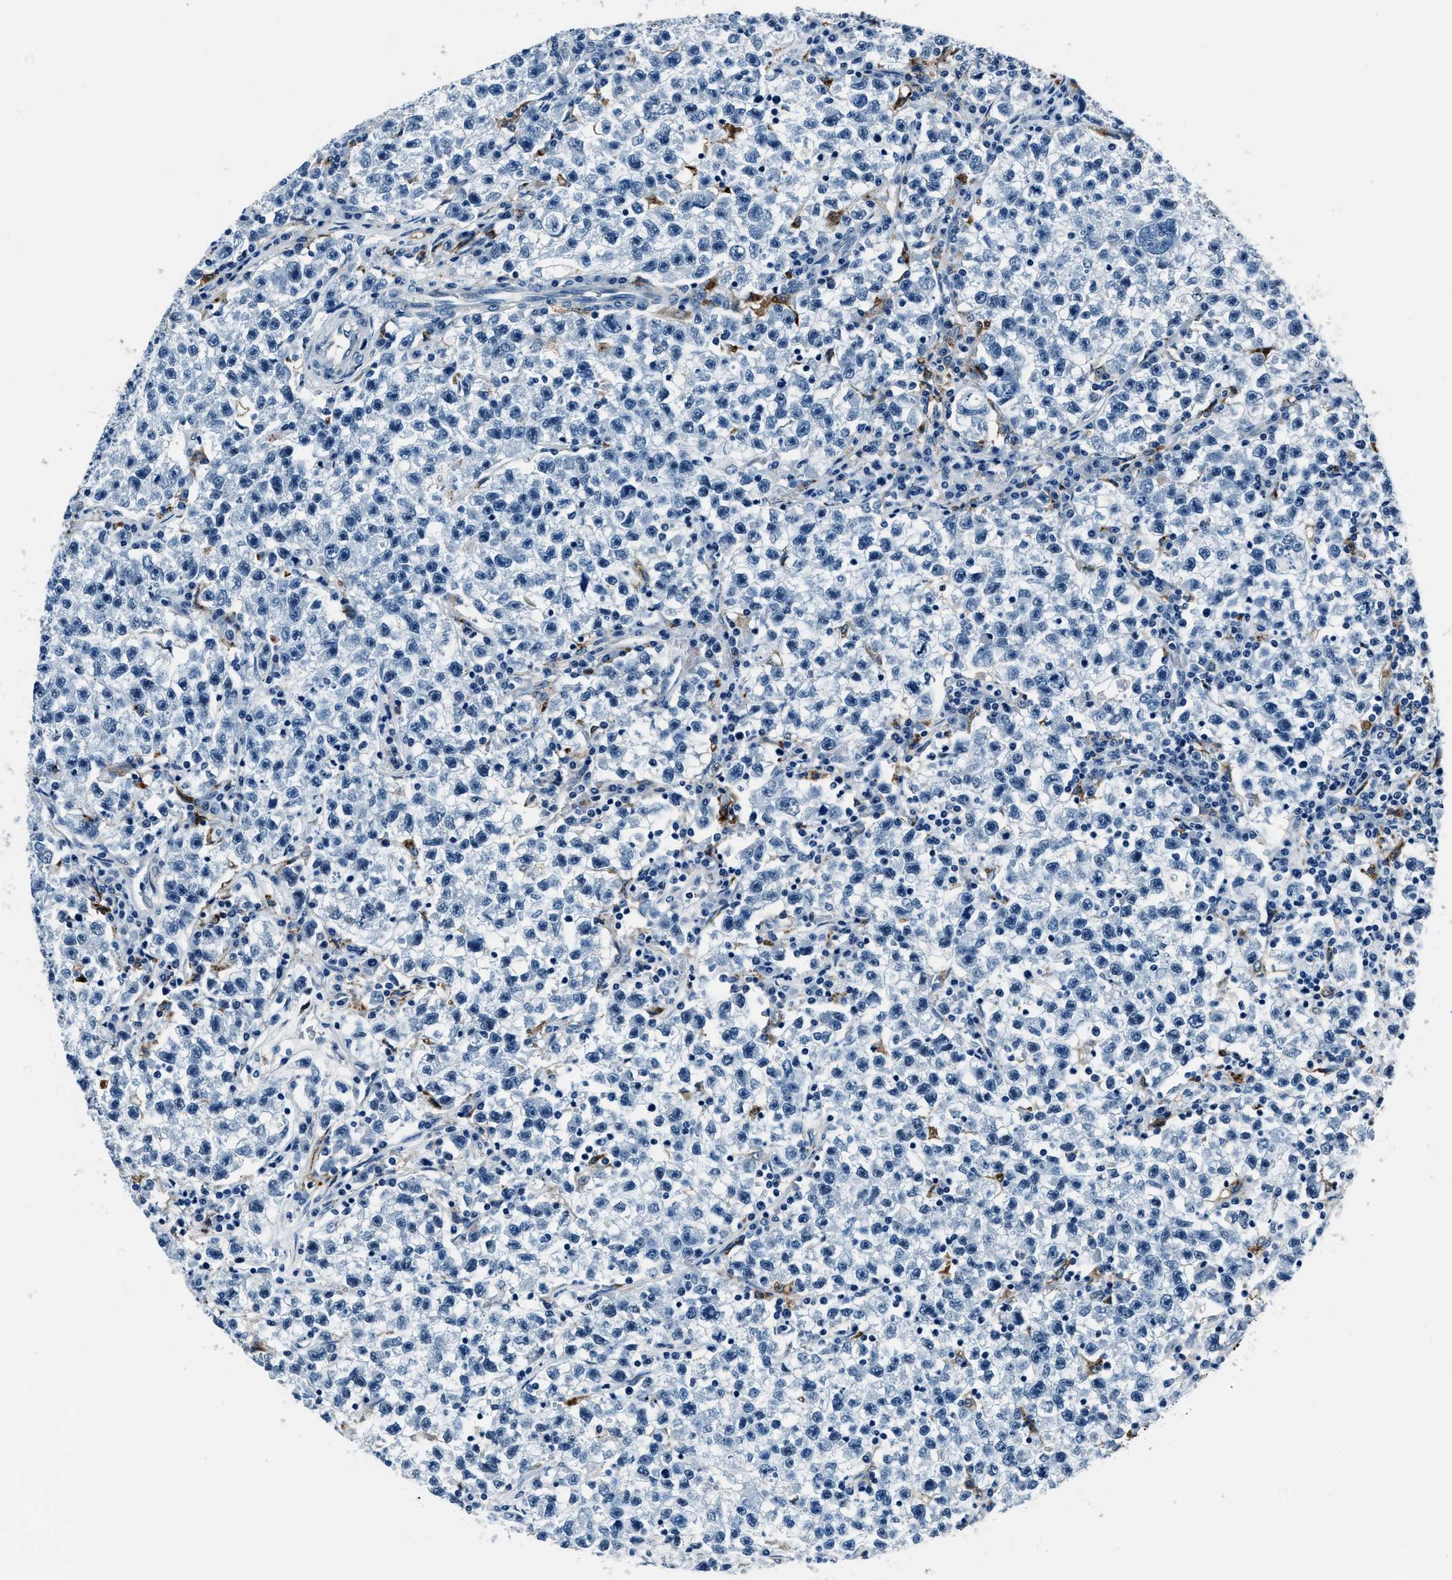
{"staining": {"intensity": "negative", "quantity": "none", "location": "none"}, "tissue": "testis cancer", "cell_type": "Tumor cells", "image_type": "cancer", "snomed": [{"axis": "morphology", "description": "Seminoma, NOS"}, {"axis": "topography", "description": "Testis"}], "caption": "DAB immunohistochemical staining of human testis cancer reveals no significant positivity in tumor cells.", "gene": "PTPDC1", "patient": {"sex": "male", "age": 22}}